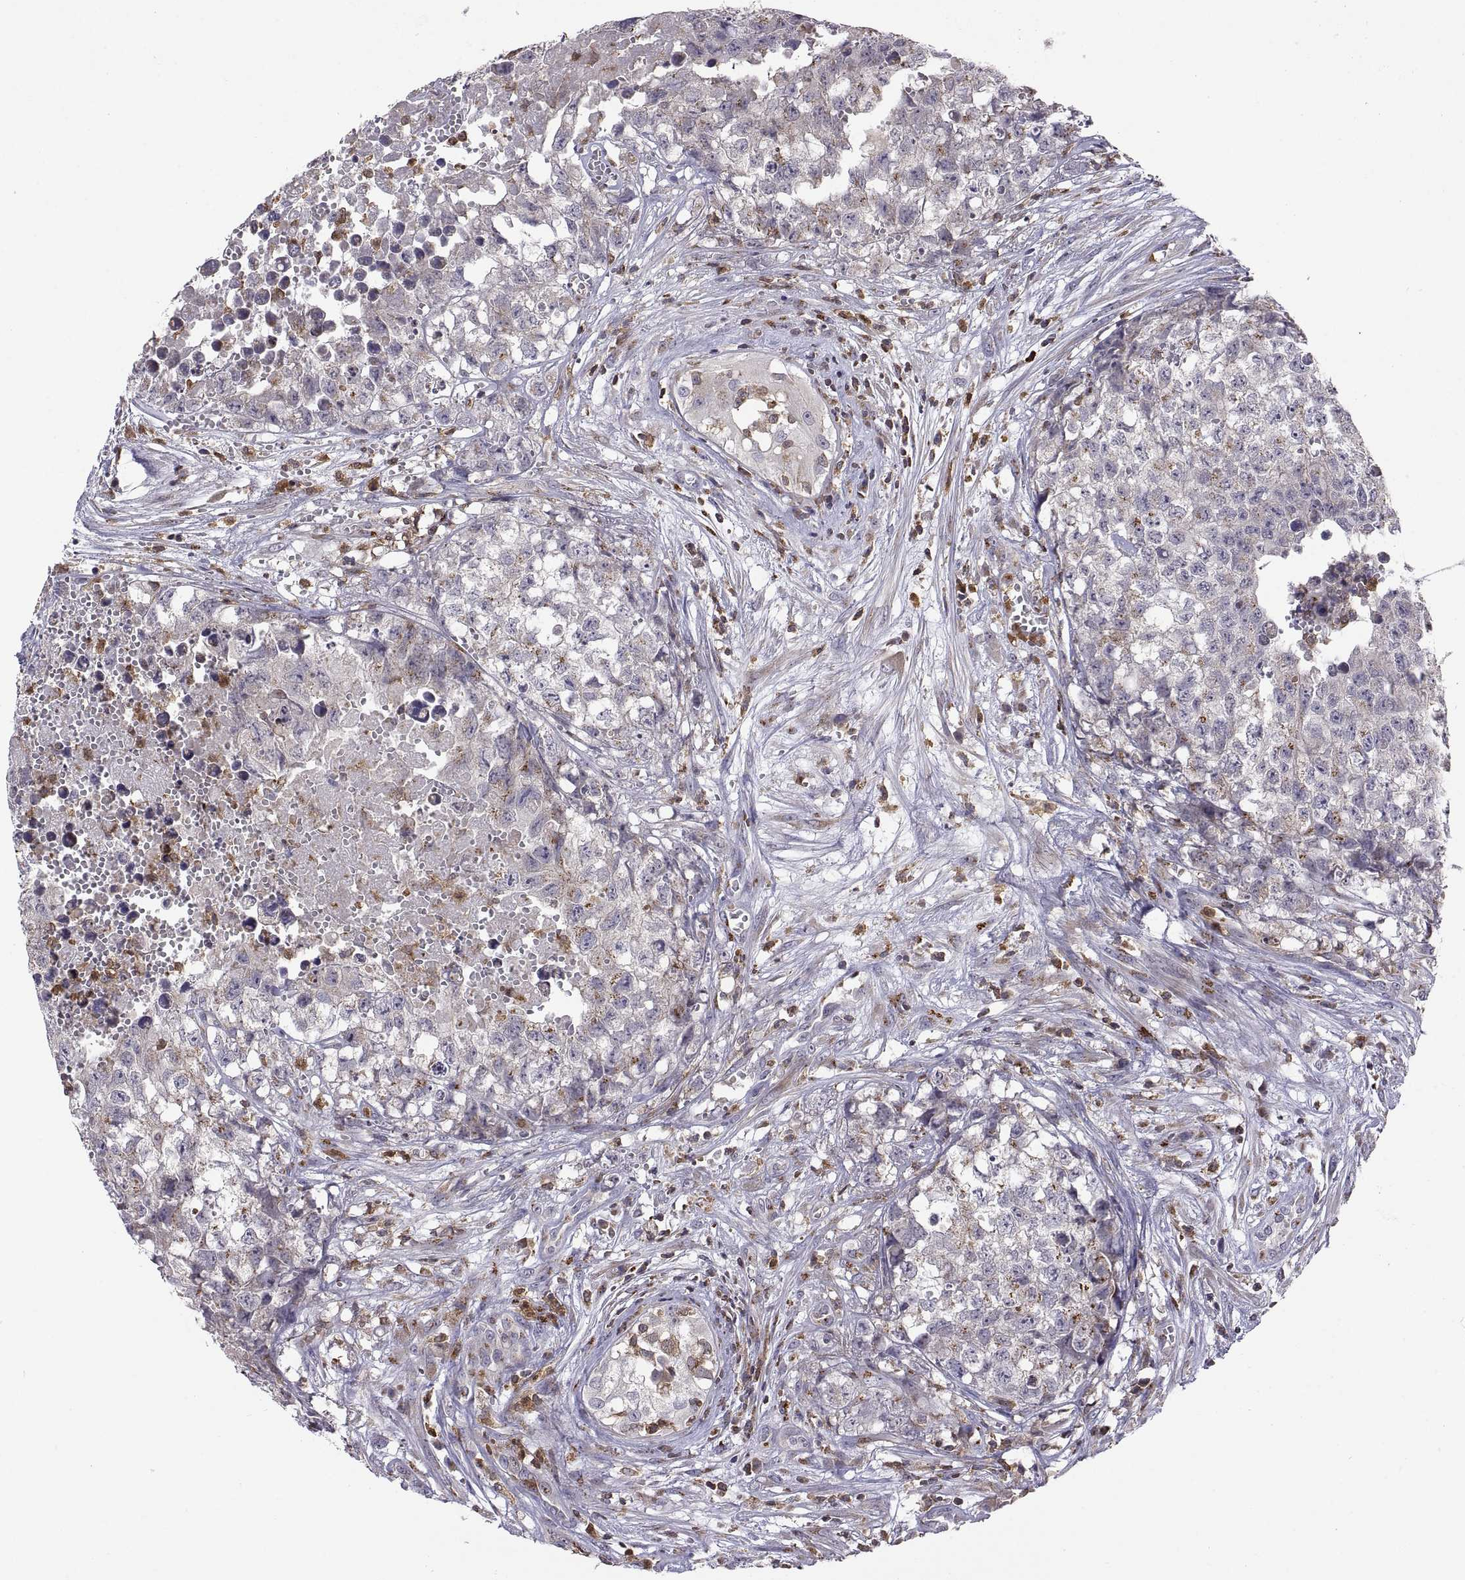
{"staining": {"intensity": "moderate", "quantity": "<25%", "location": "cytoplasmic/membranous"}, "tissue": "testis cancer", "cell_type": "Tumor cells", "image_type": "cancer", "snomed": [{"axis": "morphology", "description": "Seminoma, NOS"}, {"axis": "morphology", "description": "Carcinoma, Embryonal, NOS"}, {"axis": "topography", "description": "Testis"}], "caption": "Testis cancer (embryonal carcinoma) tissue exhibits moderate cytoplasmic/membranous expression in approximately <25% of tumor cells", "gene": "ACAP1", "patient": {"sex": "male", "age": 22}}